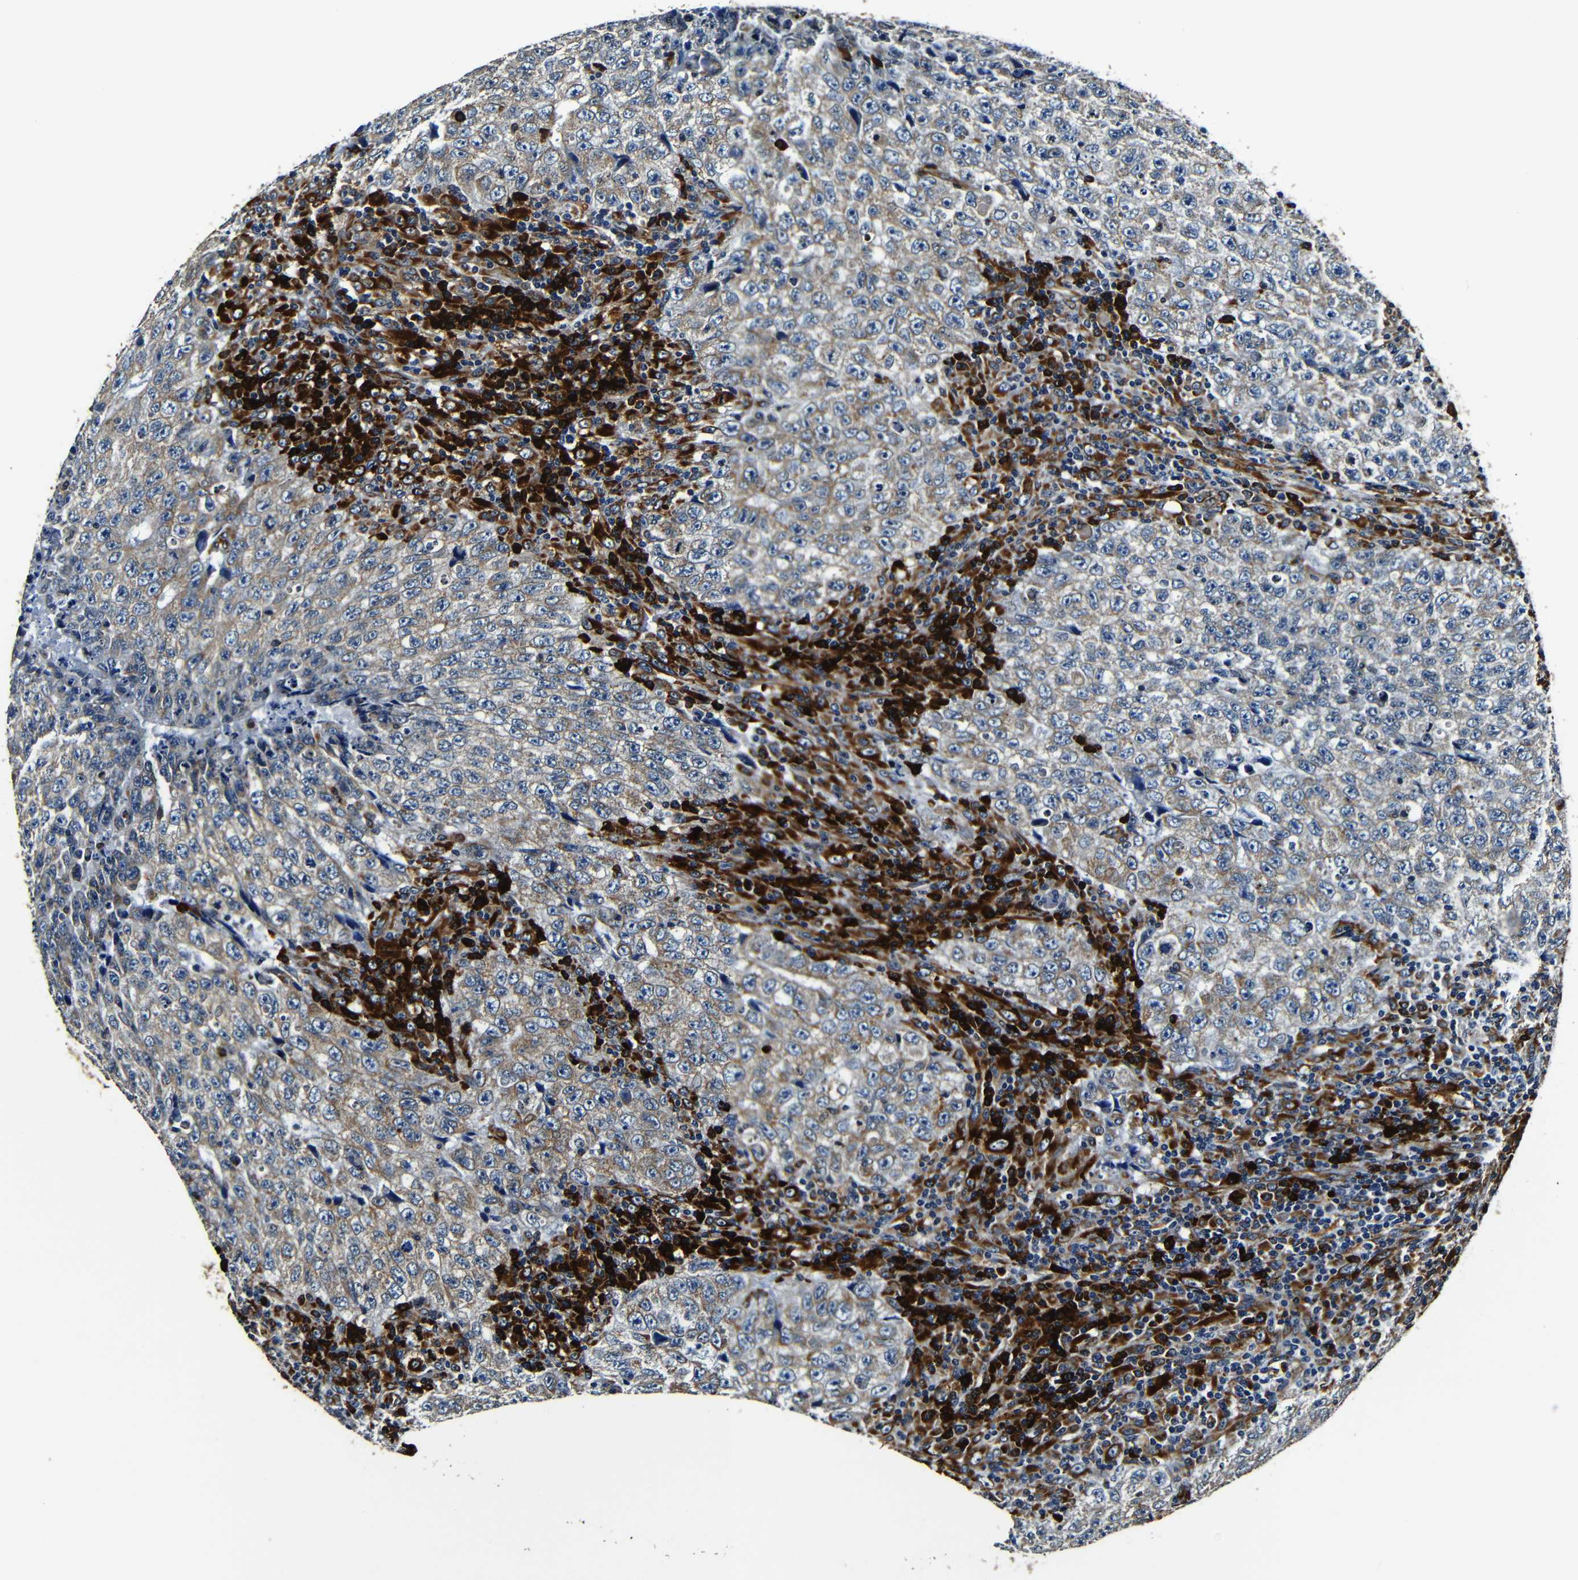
{"staining": {"intensity": "weak", "quantity": ">75%", "location": "cytoplasmic/membranous"}, "tissue": "testis cancer", "cell_type": "Tumor cells", "image_type": "cancer", "snomed": [{"axis": "morphology", "description": "Necrosis, NOS"}, {"axis": "morphology", "description": "Carcinoma, Embryonal, NOS"}, {"axis": "topography", "description": "Testis"}], "caption": "Embryonal carcinoma (testis) tissue demonstrates weak cytoplasmic/membranous staining in about >75% of tumor cells (IHC, brightfield microscopy, high magnification).", "gene": "RRBP1", "patient": {"sex": "male", "age": 19}}